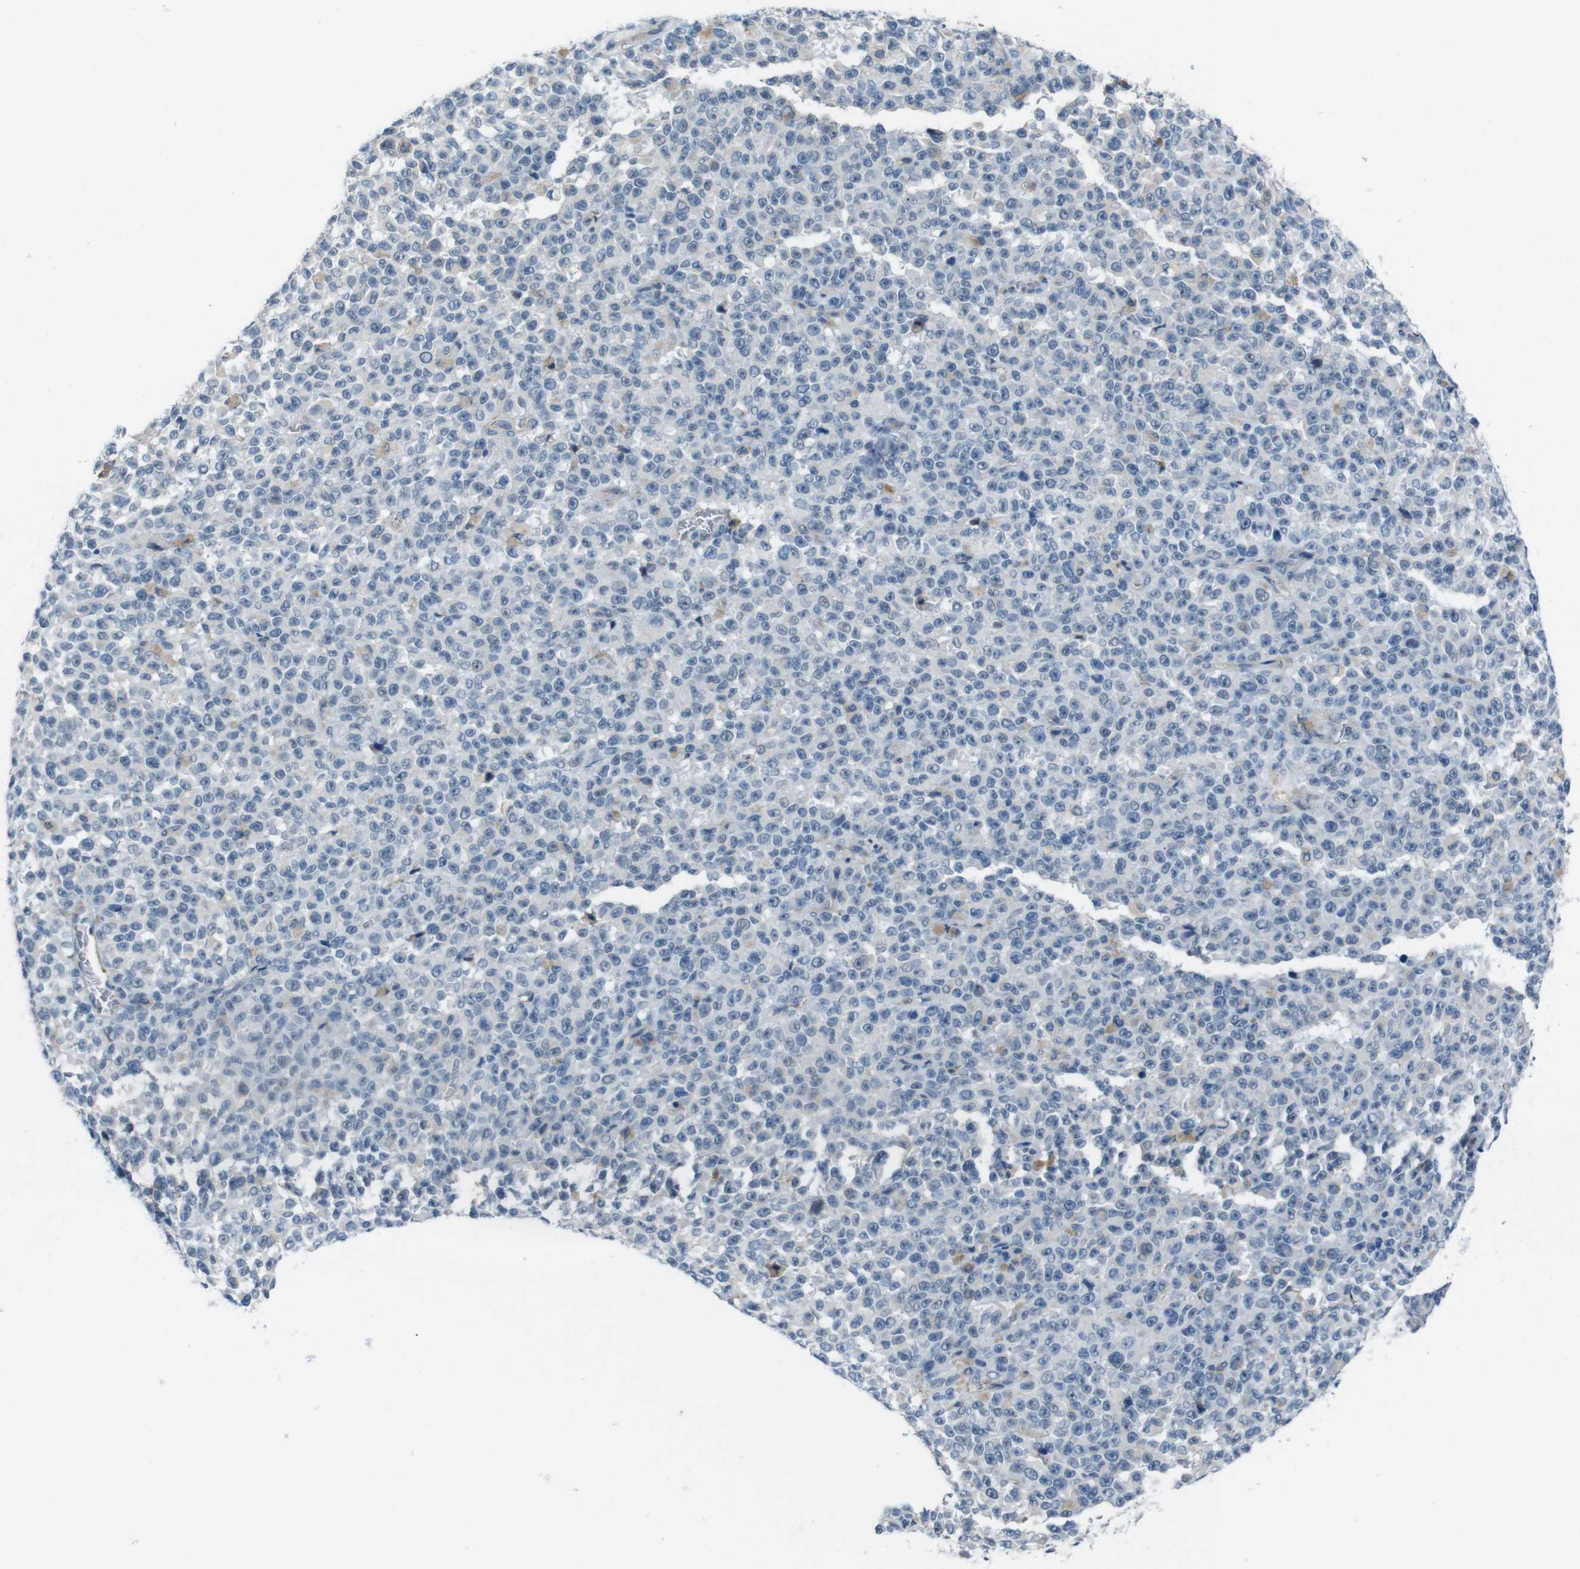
{"staining": {"intensity": "weak", "quantity": "<25%", "location": "cytoplasmic/membranous"}, "tissue": "melanoma", "cell_type": "Tumor cells", "image_type": "cancer", "snomed": [{"axis": "morphology", "description": "Malignant melanoma, NOS"}, {"axis": "topography", "description": "Skin"}], "caption": "Immunohistochemical staining of melanoma demonstrates no significant staining in tumor cells.", "gene": "CDHR2", "patient": {"sex": "female", "age": 82}}